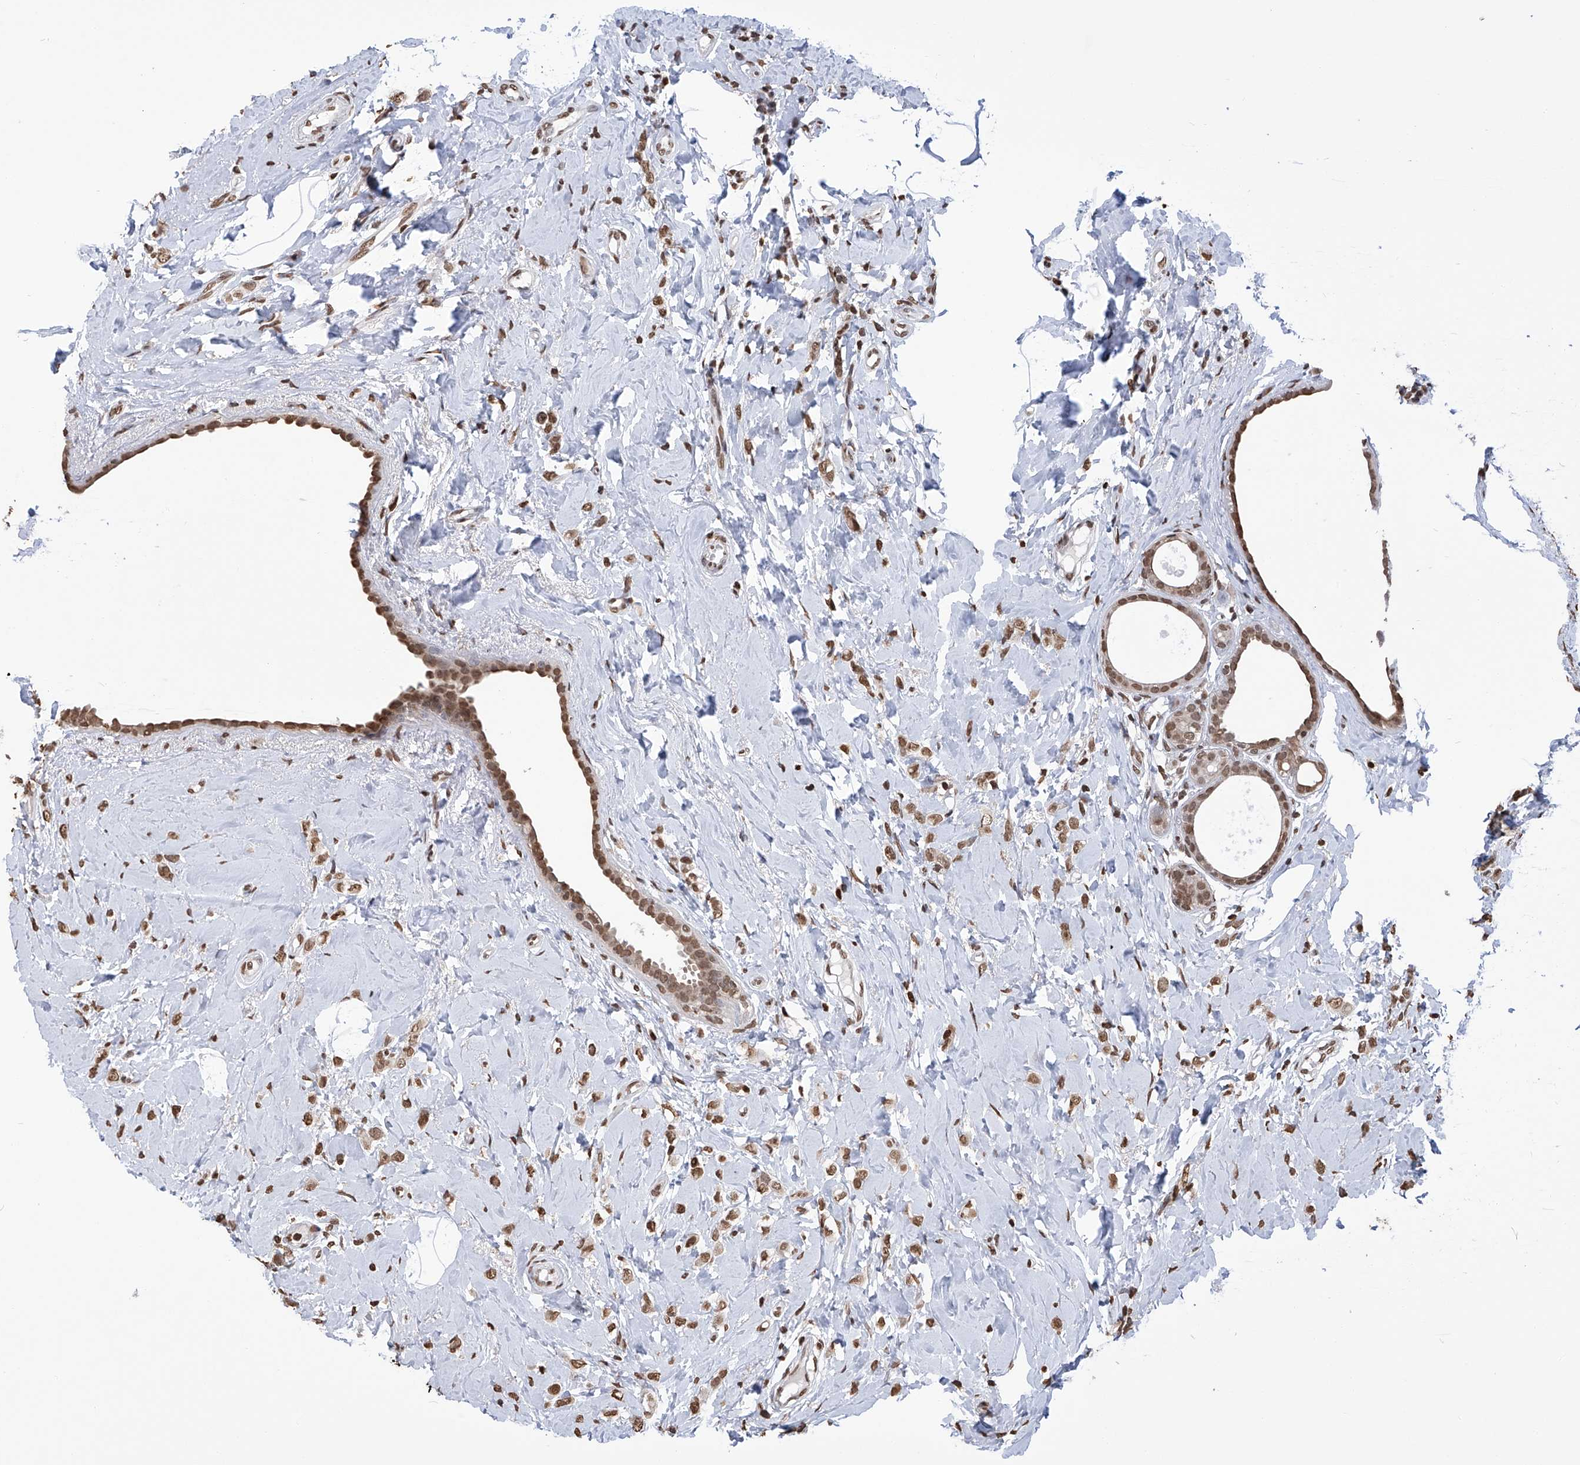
{"staining": {"intensity": "moderate", "quantity": ">75%", "location": "nuclear"}, "tissue": "breast cancer", "cell_type": "Tumor cells", "image_type": "cancer", "snomed": [{"axis": "morphology", "description": "Lobular carcinoma"}, {"axis": "topography", "description": "Breast"}], "caption": "This is an image of immunohistochemistry staining of breast cancer, which shows moderate expression in the nuclear of tumor cells.", "gene": "CFAP410", "patient": {"sex": "female", "age": 47}}